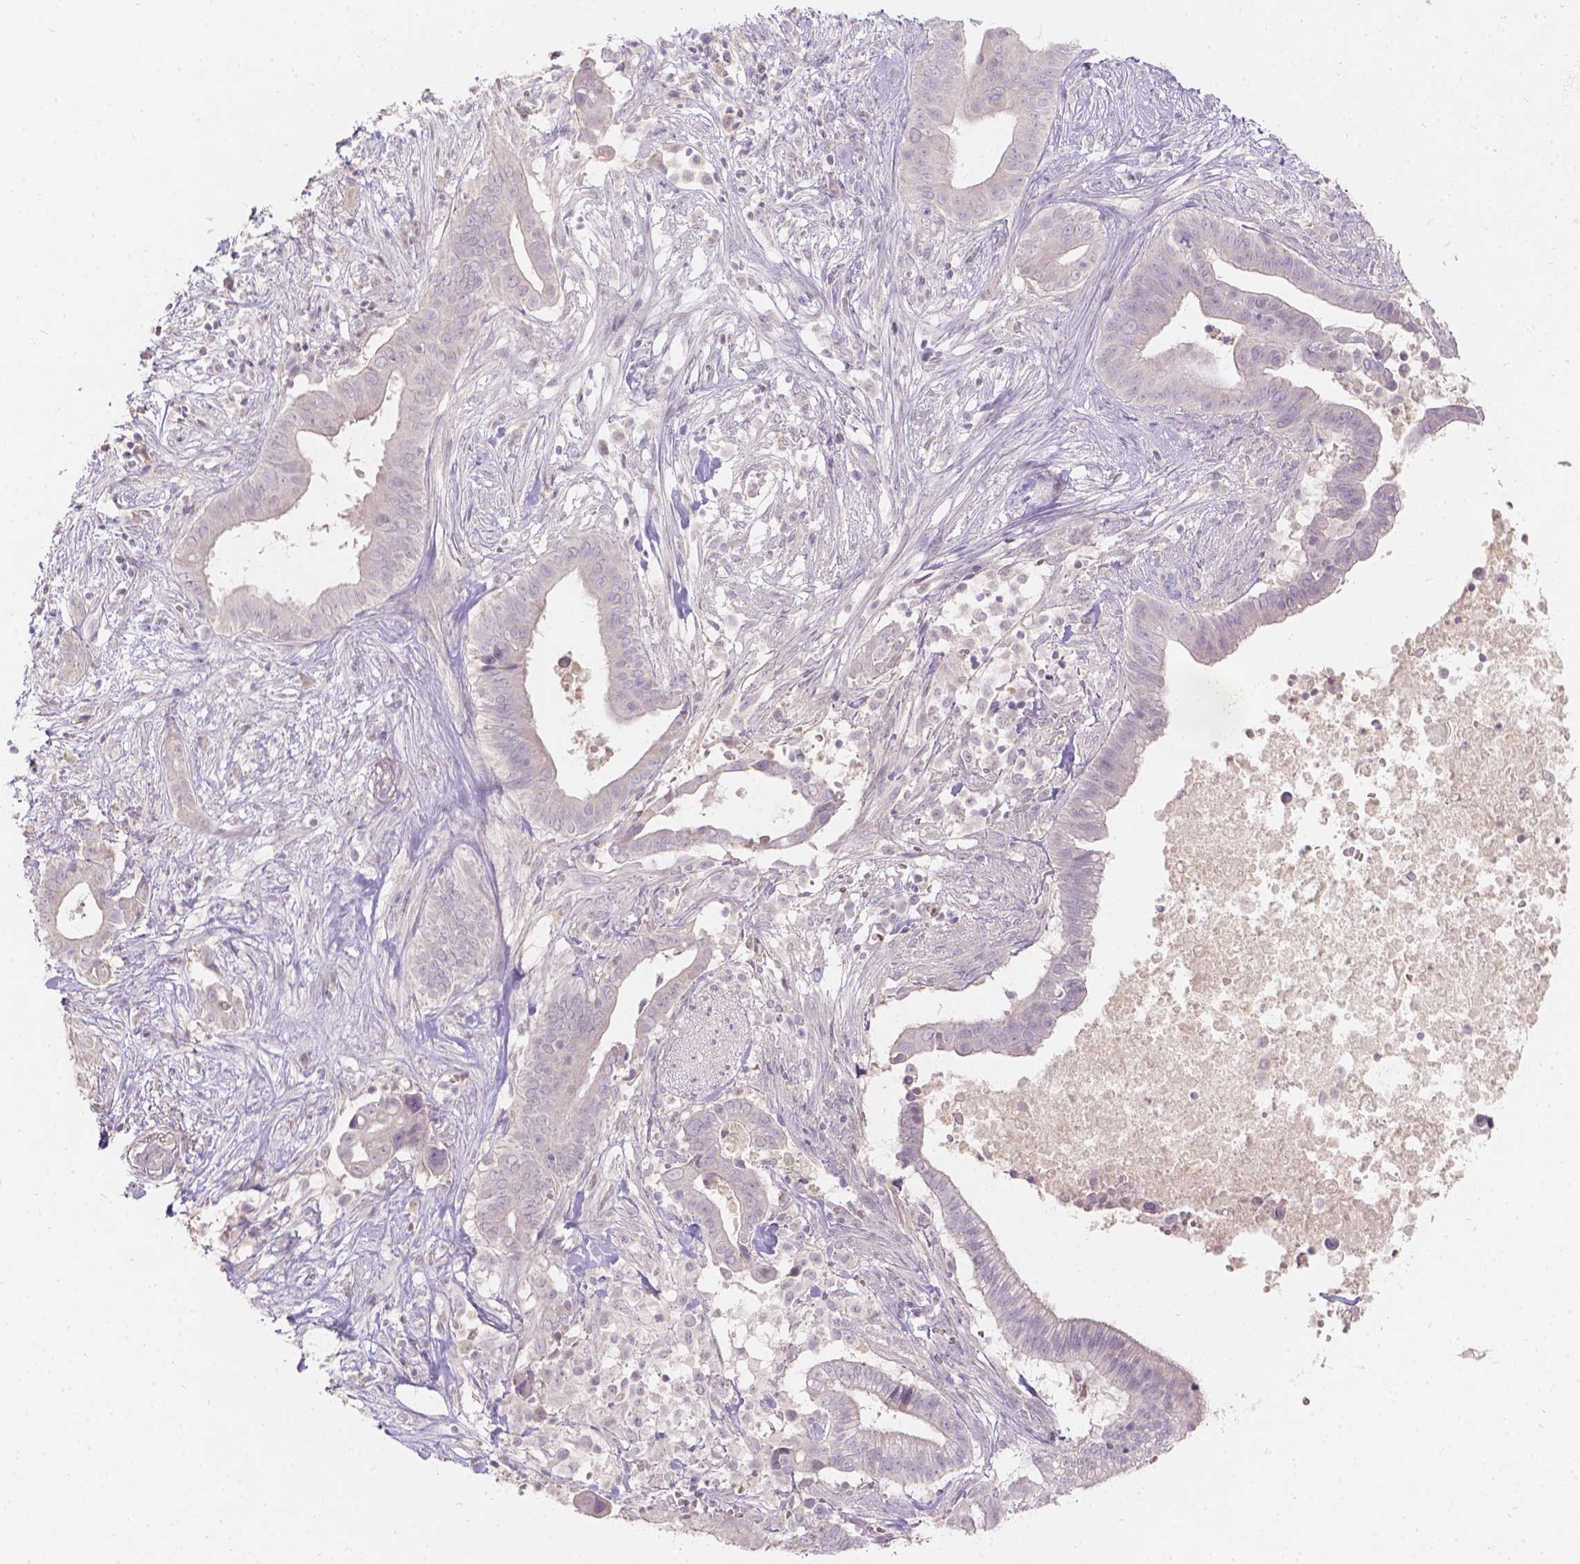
{"staining": {"intensity": "negative", "quantity": "none", "location": "none"}, "tissue": "pancreatic cancer", "cell_type": "Tumor cells", "image_type": "cancer", "snomed": [{"axis": "morphology", "description": "Adenocarcinoma, NOS"}, {"axis": "topography", "description": "Pancreas"}], "caption": "This is an immunohistochemistry (IHC) image of pancreatic adenocarcinoma. There is no staining in tumor cells.", "gene": "DCAF4L1", "patient": {"sex": "male", "age": 61}}